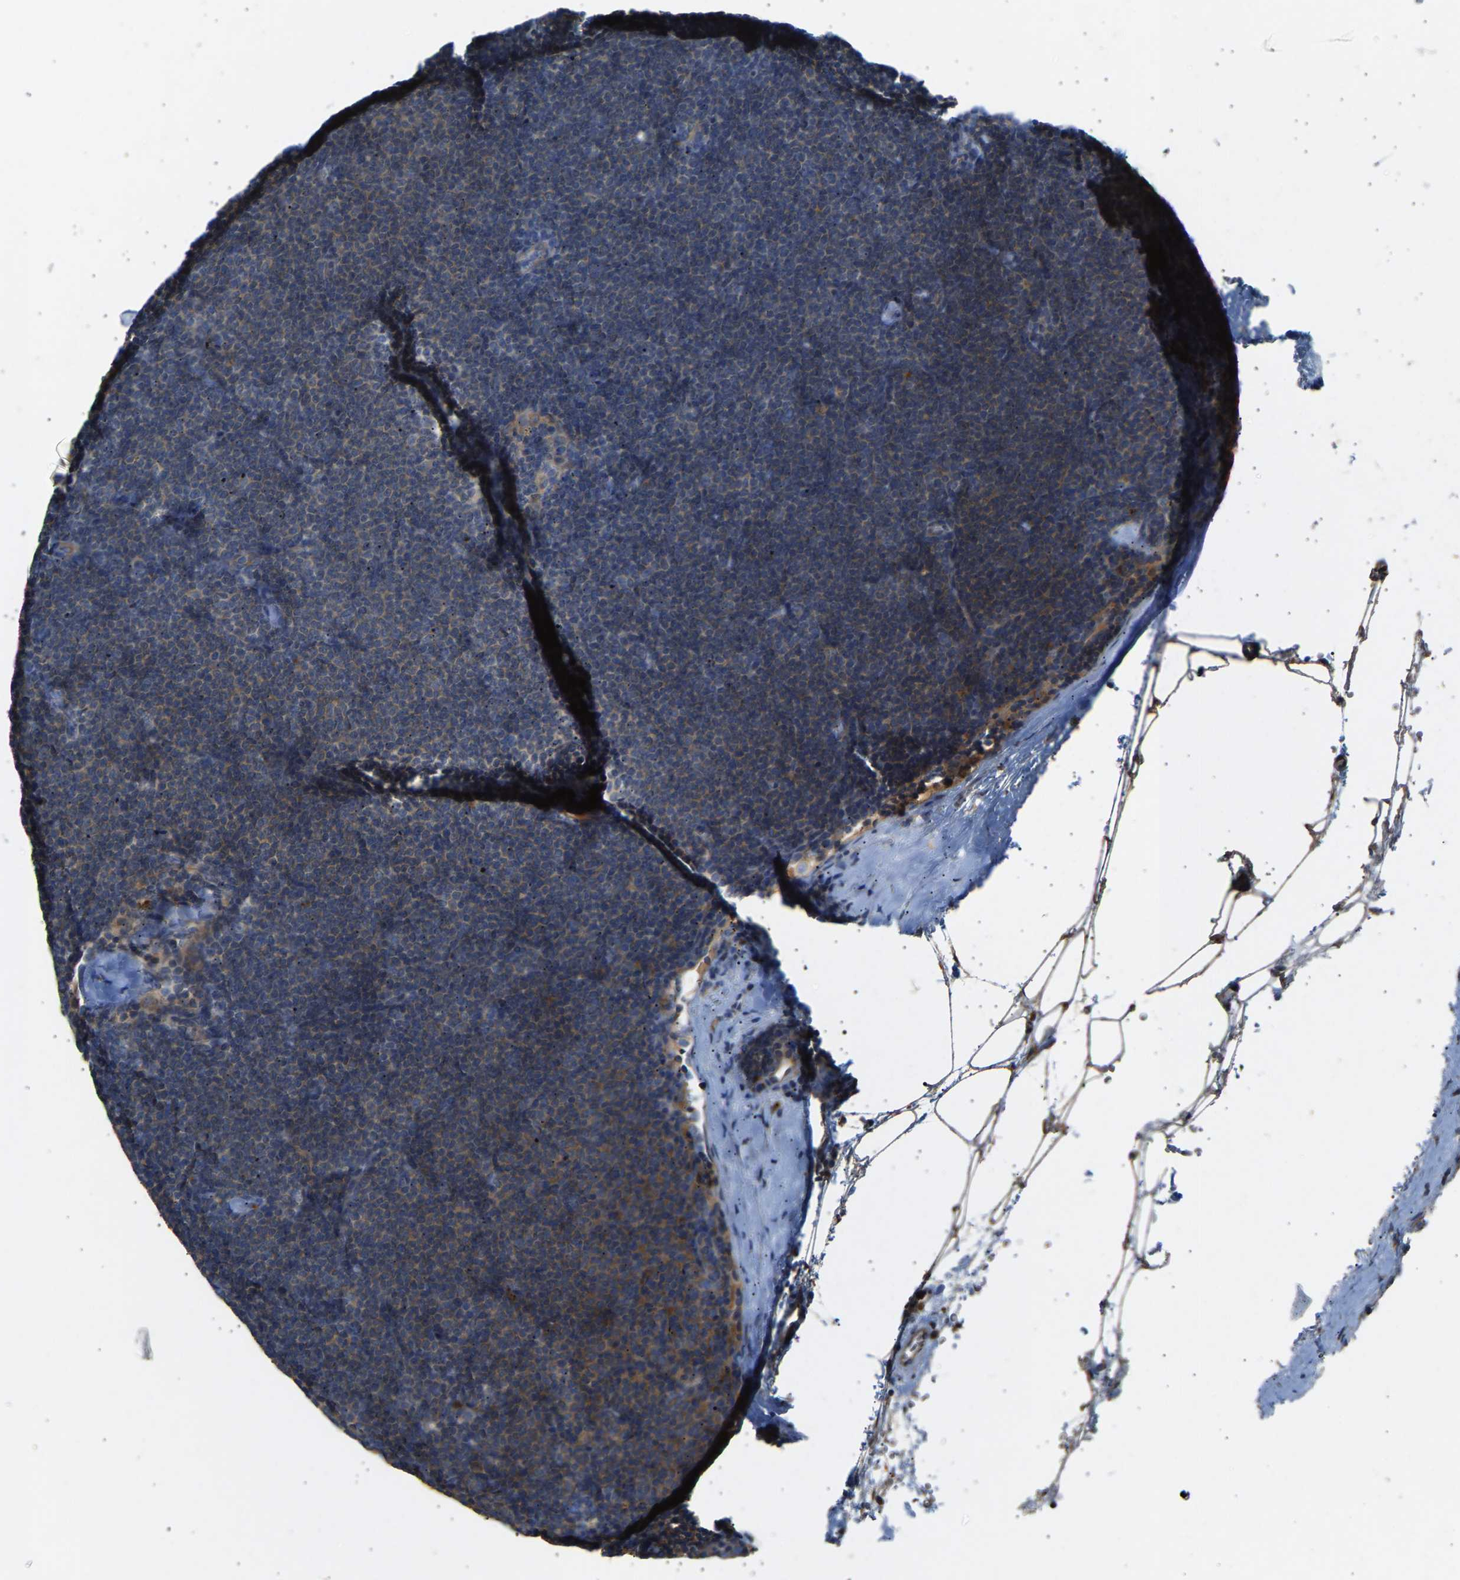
{"staining": {"intensity": "weak", "quantity": "<25%", "location": "cytoplasmic/membranous"}, "tissue": "lymphoma", "cell_type": "Tumor cells", "image_type": "cancer", "snomed": [{"axis": "morphology", "description": "Malignant lymphoma, non-Hodgkin's type, Low grade"}, {"axis": "topography", "description": "Lymph node"}], "caption": "A photomicrograph of human lymphoma is negative for staining in tumor cells. (DAB (3,3'-diaminobenzidine) IHC with hematoxylin counter stain).", "gene": "RGP1", "patient": {"sex": "female", "age": 53}}